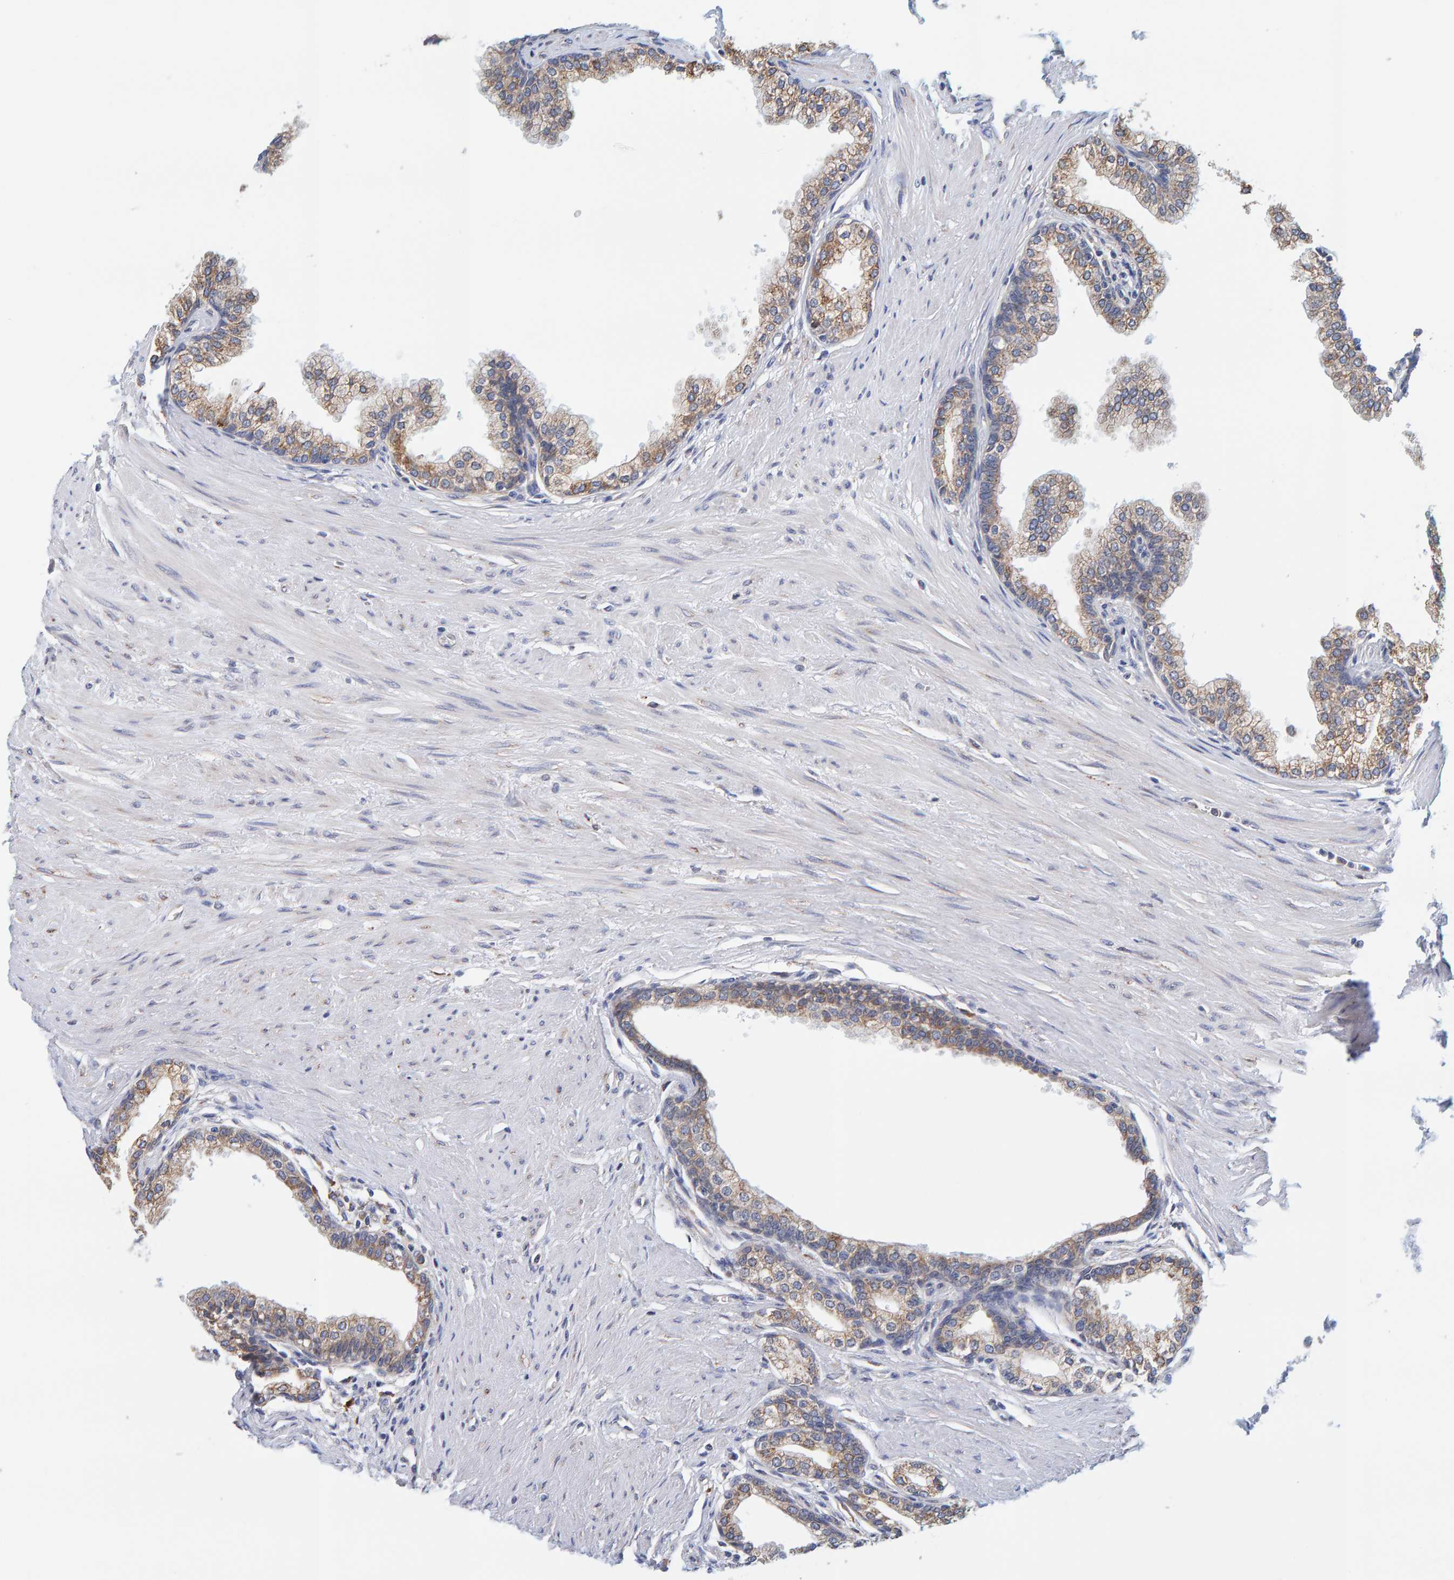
{"staining": {"intensity": "moderate", "quantity": "25%-75%", "location": "cytoplasmic/membranous"}, "tissue": "prostate", "cell_type": "Glandular cells", "image_type": "normal", "snomed": [{"axis": "morphology", "description": "Normal tissue, NOS"}, {"axis": "morphology", "description": "Urothelial carcinoma, Low grade"}, {"axis": "topography", "description": "Urinary bladder"}, {"axis": "topography", "description": "Prostate"}], "caption": "Immunohistochemical staining of unremarkable human prostate shows 25%-75% levels of moderate cytoplasmic/membranous protein positivity in about 25%-75% of glandular cells. Nuclei are stained in blue.", "gene": "SGPL1", "patient": {"sex": "male", "age": 60}}